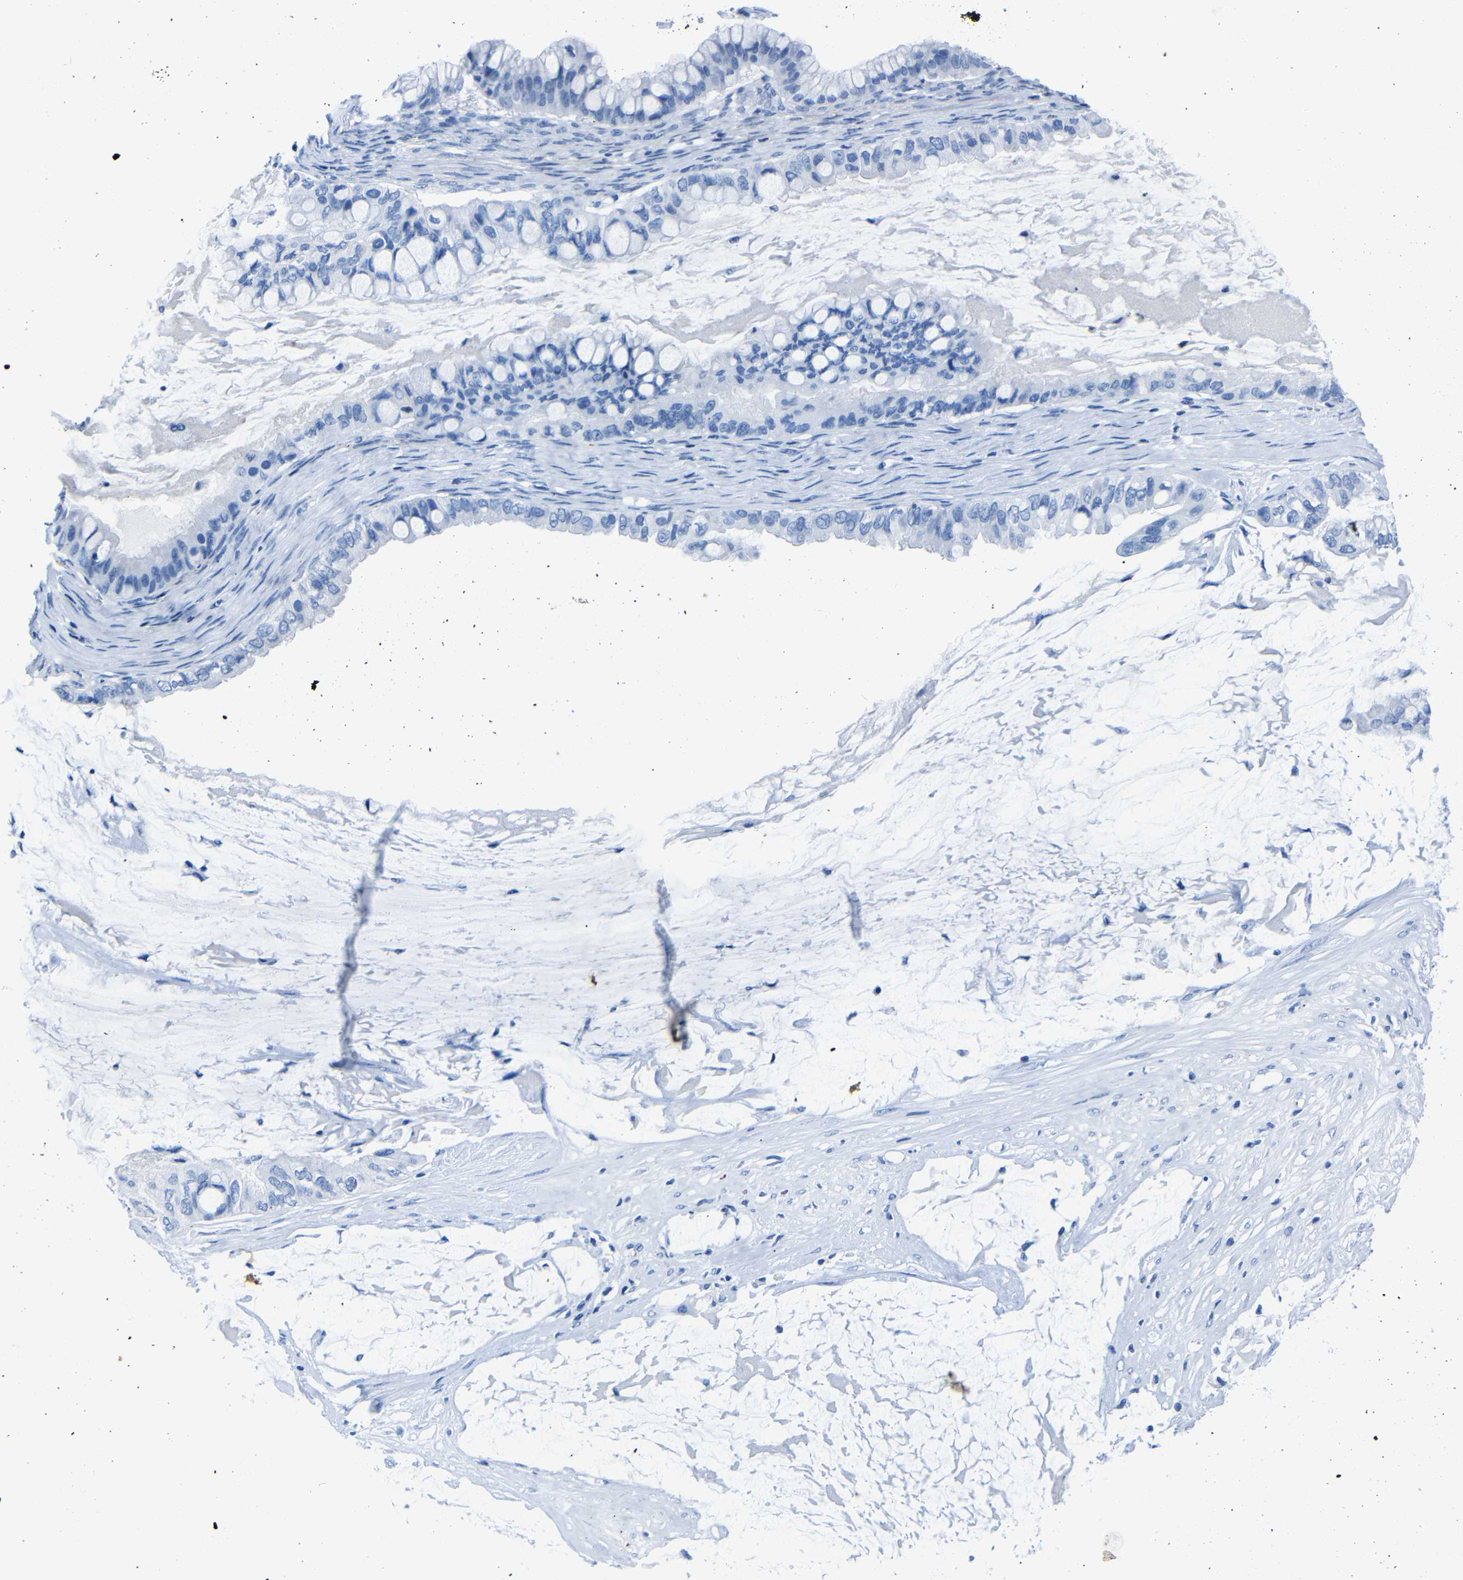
{"staining": {"intensity": "negative", "quantity": "none", "location": "none"}, "tissue": "ovarian cancer", "cell_type": "Tumor cells", "image_type": "cancer", "snomed": [{"axis": "morphology", "description": "Cystadenocarcinoma, mucinous, NOS"}, {"axis": "topography", "description": "Ovary"}], "caption": "The photomicrograph reveals no significant positivity in tumor cells of mucinous cystadenocarcinoma (ovarian). The staining is performed using DAB brown chromogen with nuclei counter-stained in using hematoxylin.", "gene": "CLDN11", "patient": {"sex": "female", "age": 80}}